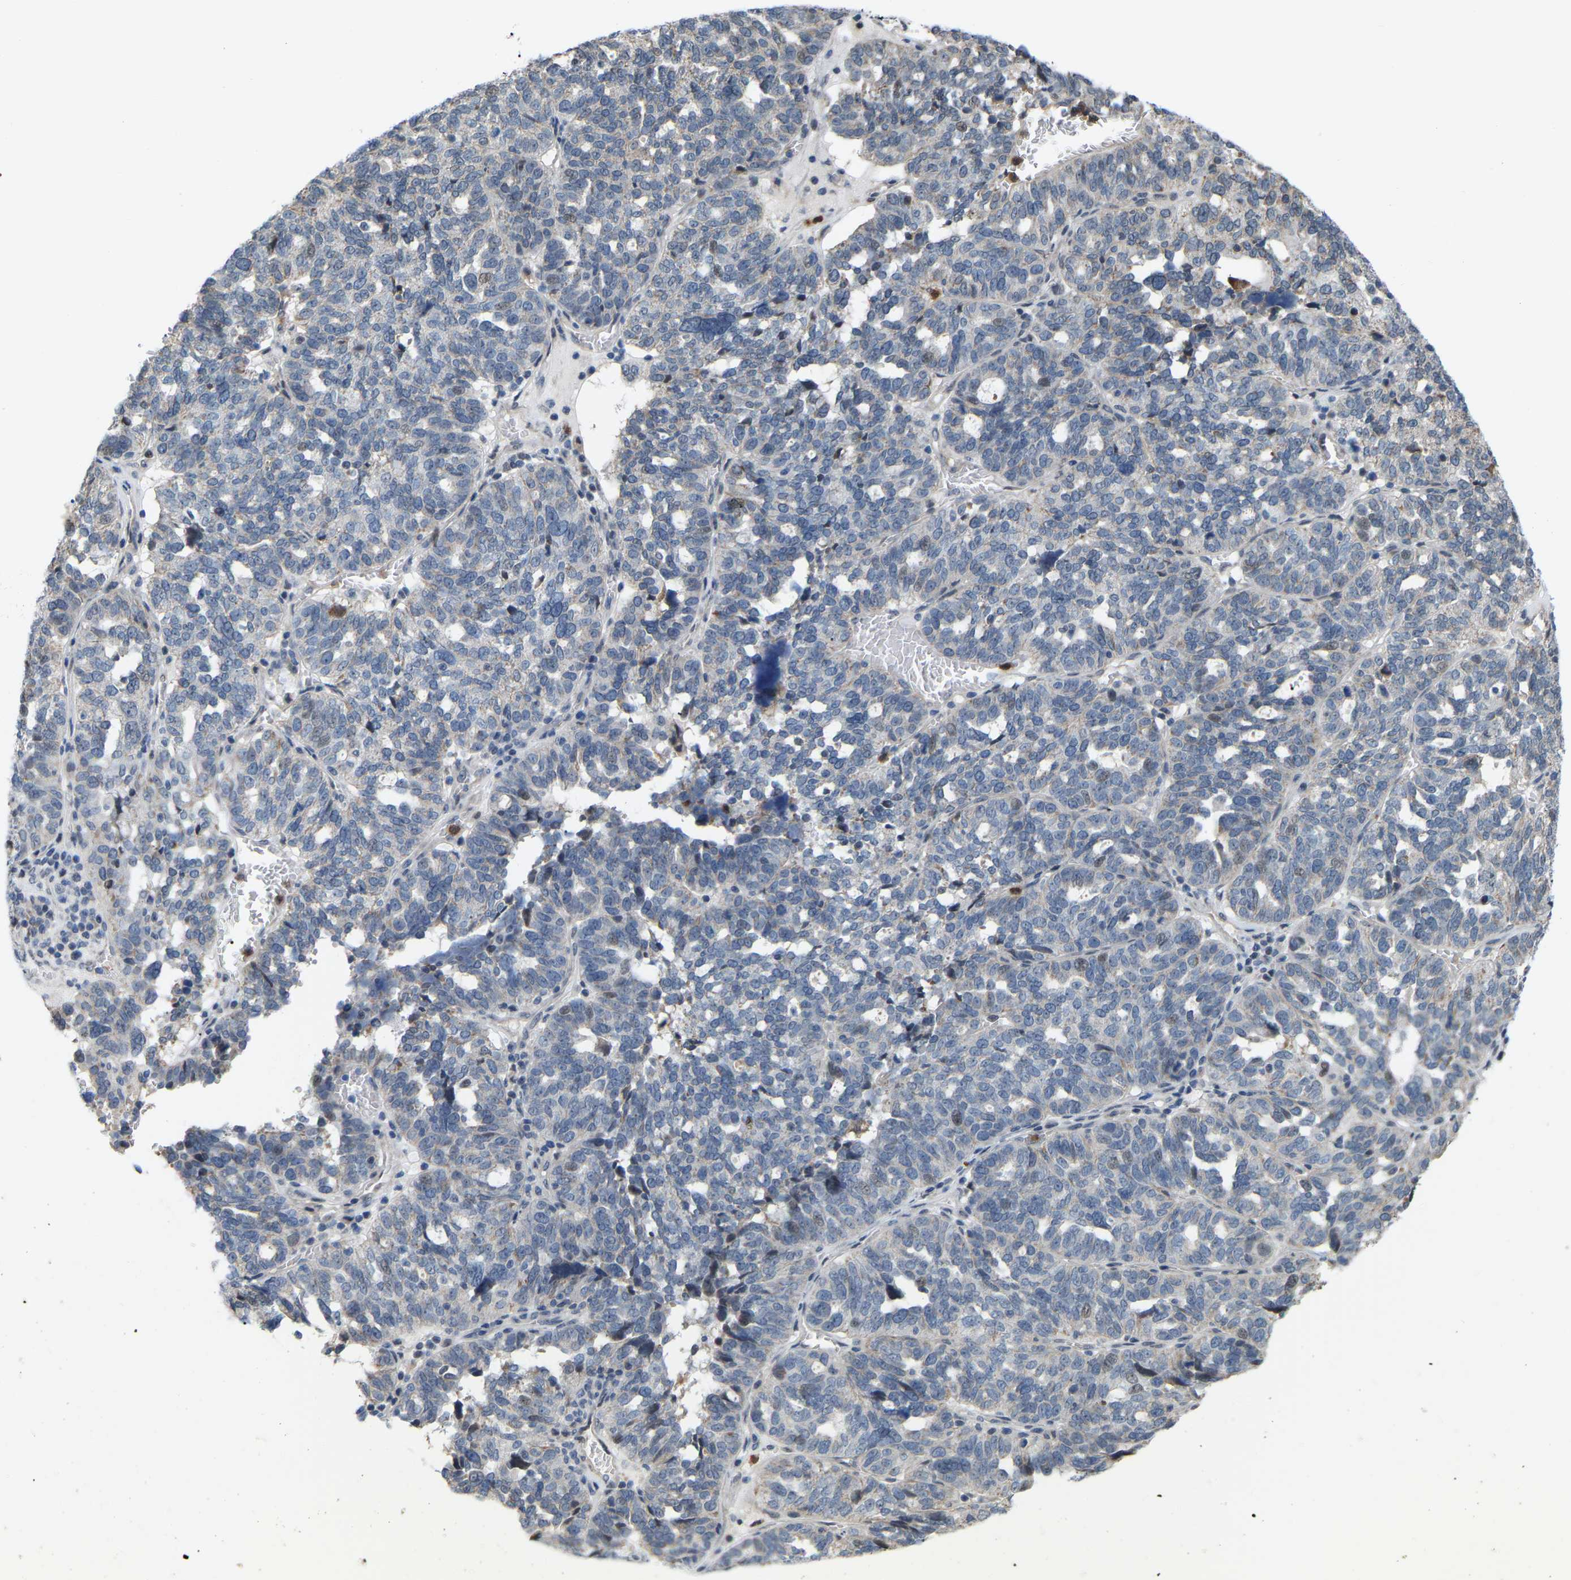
{"staining": {"intensity": "negative", "quantity": "none", "location": "none"}, "tissue": "ovarian cancer", "cell_type": "Tumor cells", "image_type": "cancer", "snomed": [{"axis": "morphology", "description": "Cystadenocarcinoma, serous, NOS"}, {"axis": "topography", "description": "Ovary"}], "caption": "Tumor cells show no significant staining in ovarian cancer. The staining was performed using DAB (3,3'-diaminobenzidine) to visualize the protein expression in brown, while the nuclei were stained in blue with hematoxylin (Magnification: 20x).", "gene": "CROT", "patient": {"sex": "female", "age": 59}}